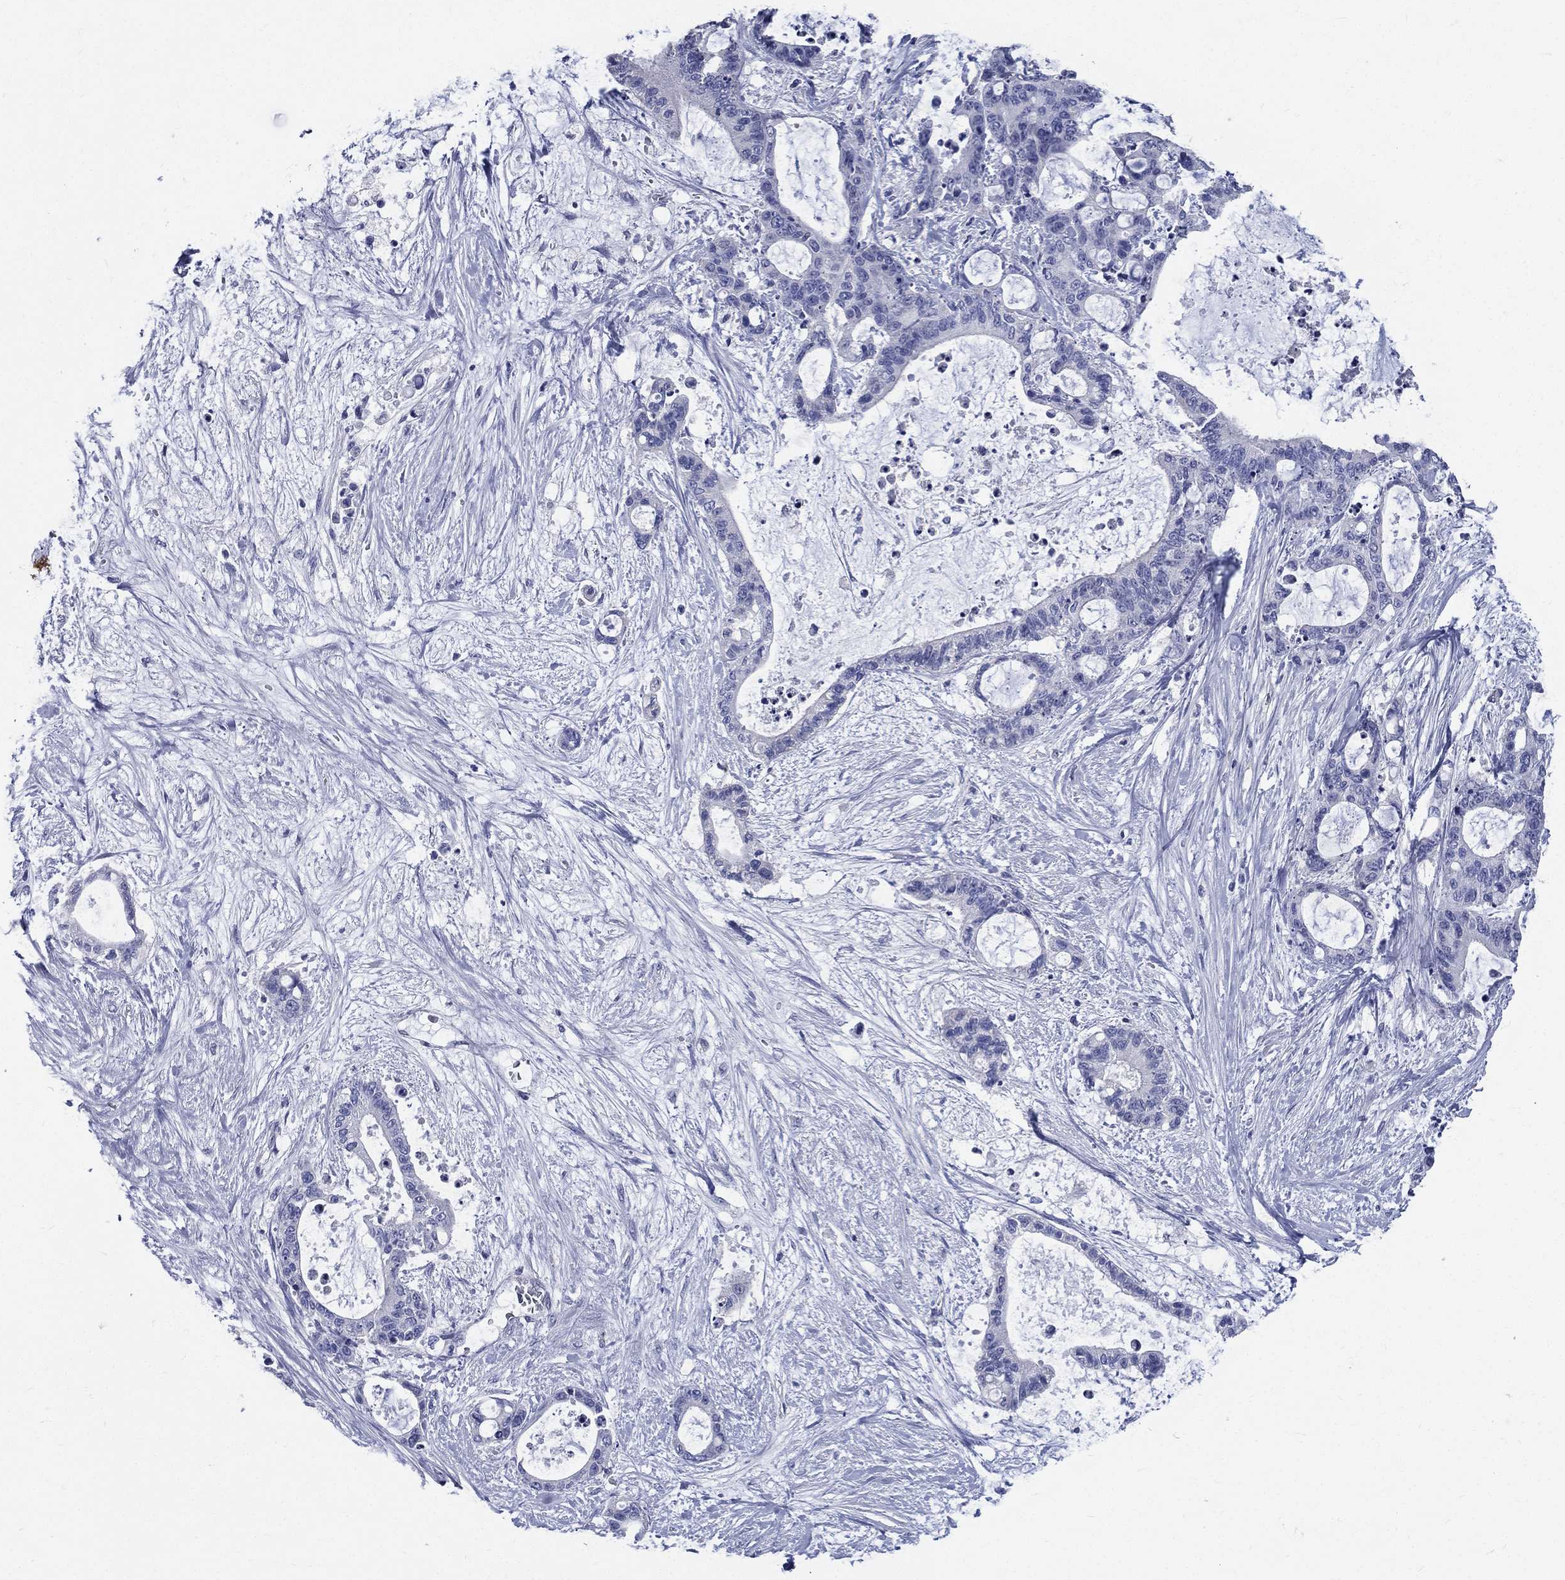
{"staining": {"intensity": "negative", "quantity": "none", "location": "none"}, "tissue": "liver cancer", "cell_type": "Tumor cells", "image_type": "cancer", "snomed": [{"axis": "morphology", "description": "Normal tissue, NOS"}, {"axis": "morphology", "description": "Cholangiocarcinoma"}, {"axis": "topography", "description": "Liver"}, {"axis": "topography", "description": "Peripheral nerve tissue"}], "caption": "This photomicrograph is of cholangiocarcinoma (liver) stained with IHC to label a protein in brown with the nuclei are counter-stained blue. There is no expression in tumor cells. (IHC, brightfield microscopy, high magnification).", "gene": "DPYS", "patient": {"sex": "female", "age": 73}}